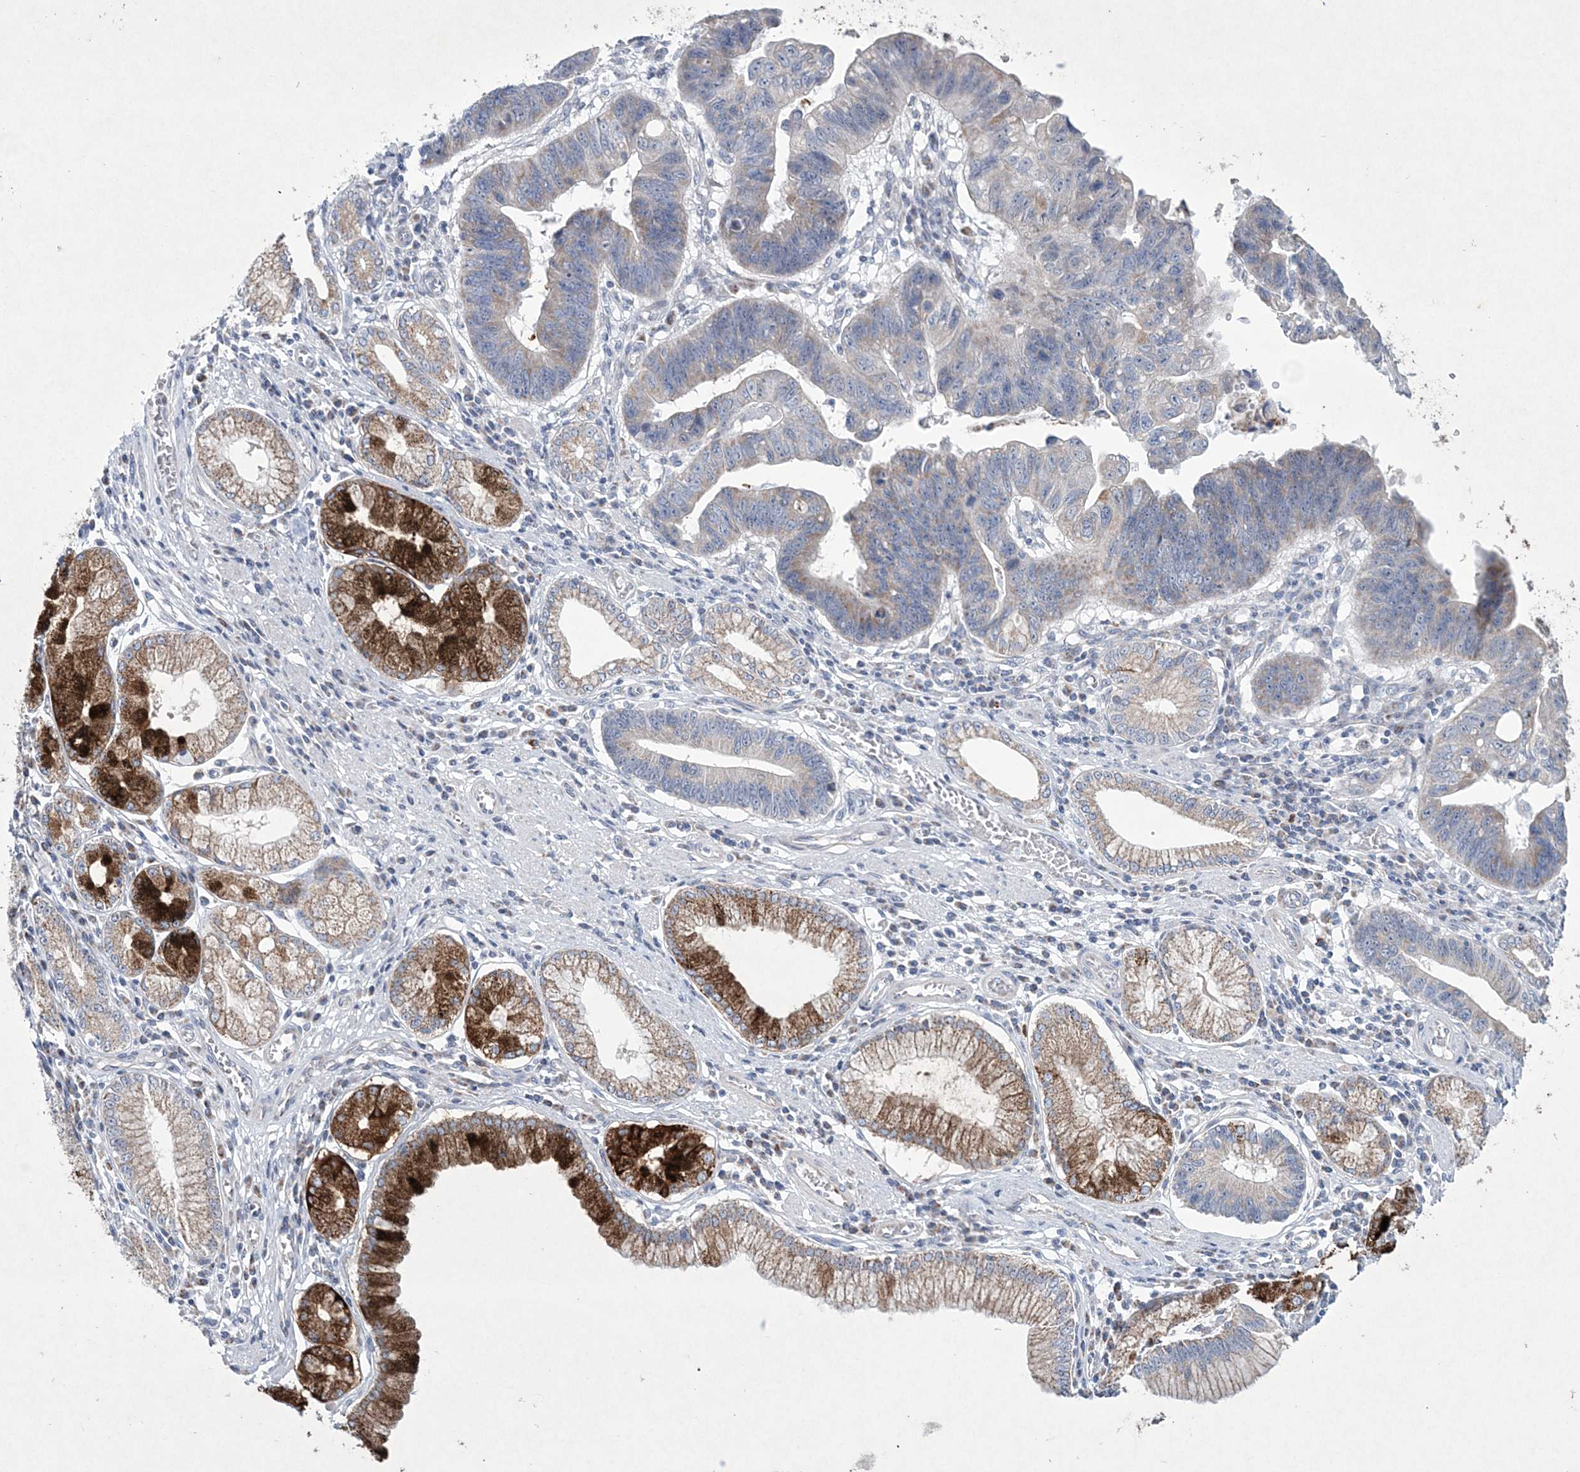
{"staining": {"intensity": "weak", "quantity": "<25%", "location": "cytoplasmic/membranous"}, "tissue": "stomach cancer", "cell_type": "Tumor cells", "image_type": "cancer", "snomed": [{"axis": "morphology", "description": "Adenocarcinoma, NOS"}, {"axis": "topography", "description": "Stomach"}], "caption": "Human stomach cancer (adenocarcinoma) stained for a protein using immunohistochemistry (IHC) shows no expression in tumor cells.", "gene": "CES4A", "patient": {"sex": "male", "age": 59}}